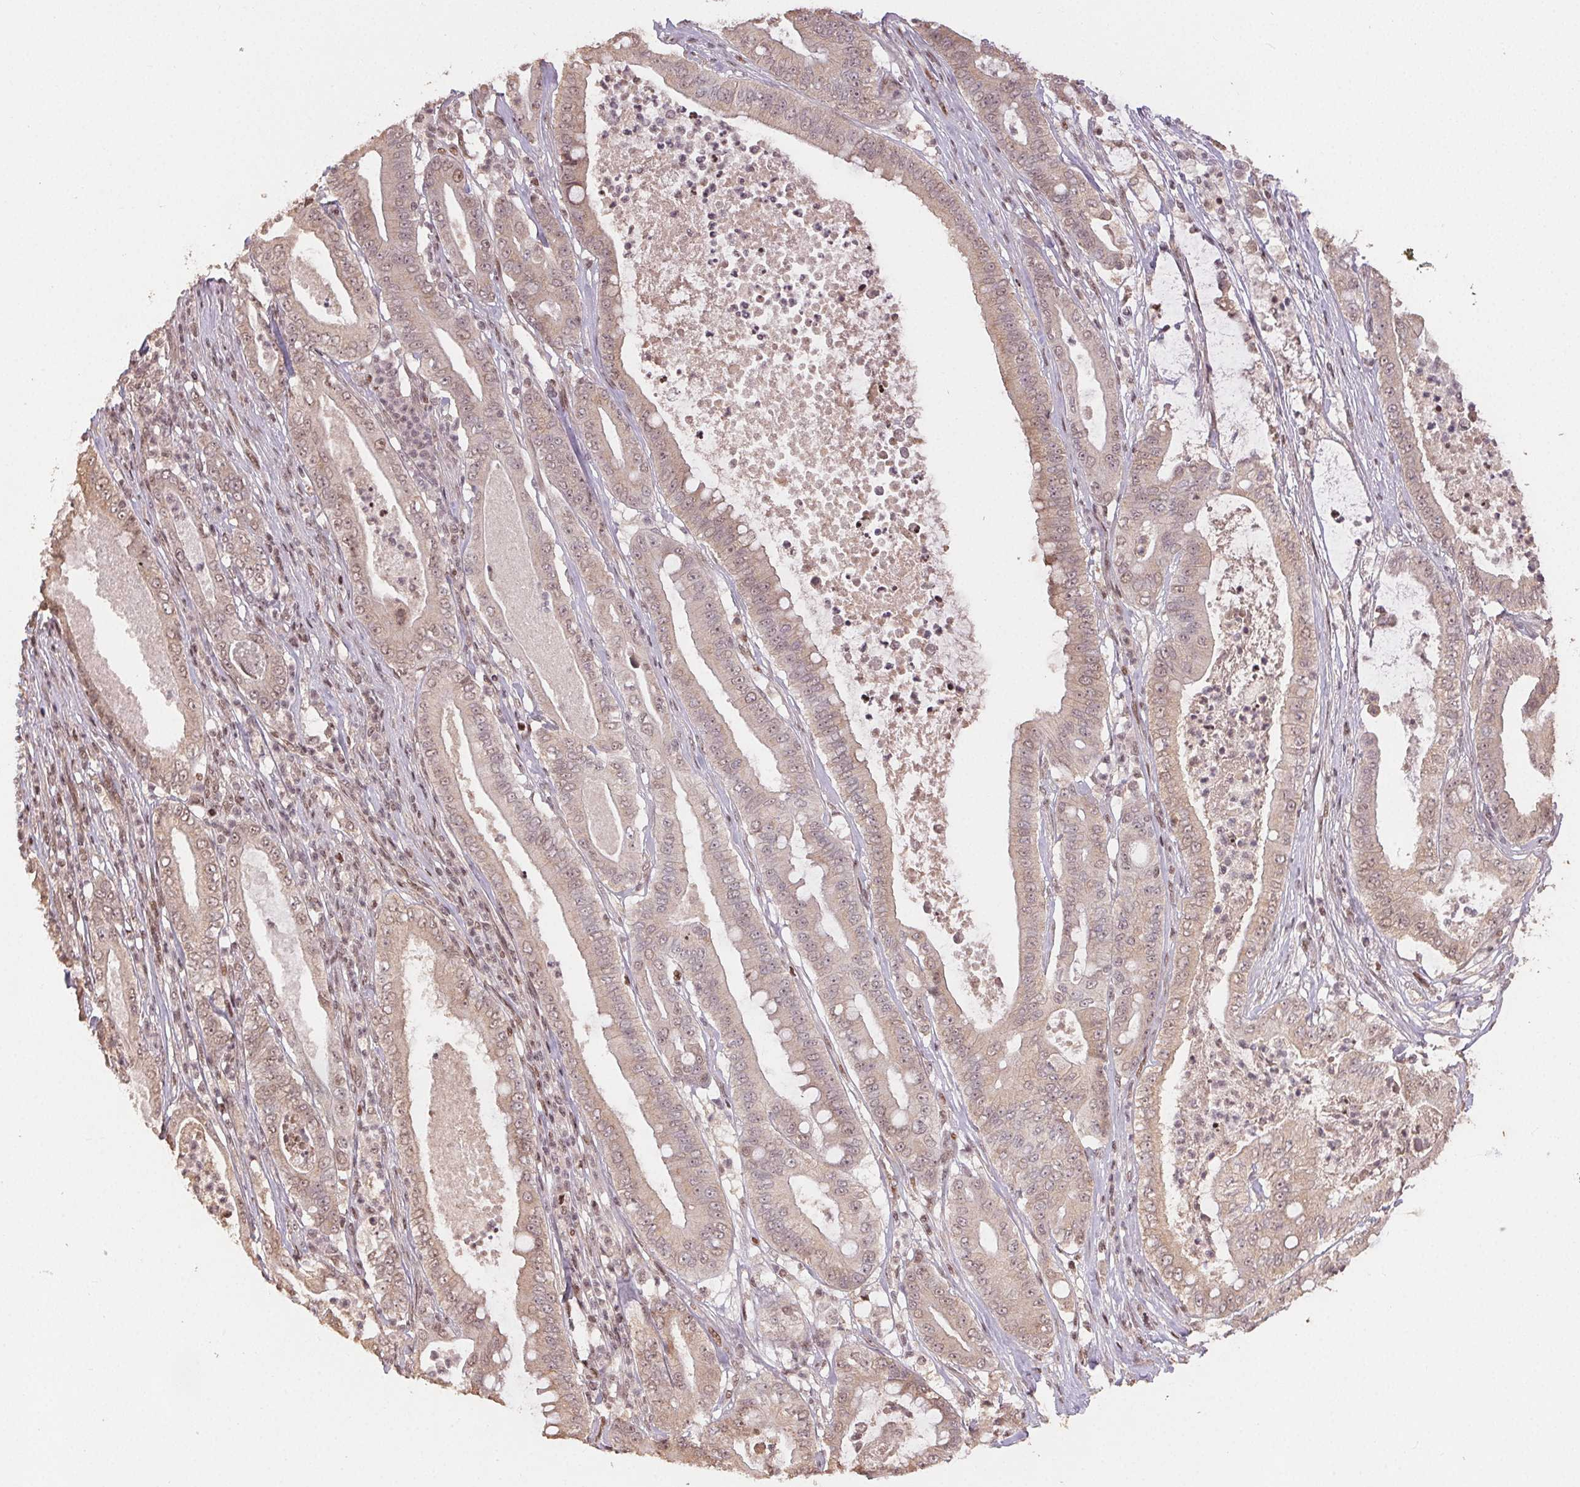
{"staining": {"intensity": "weak", "quantity": ">75%", "location": "cytoplasmic/membranous"}, "tissue": "pancreatic cancer", "cell_type": "Tumor cells", "image_type": "cancer", "snomed": [{"axis": "morphology", "description": "Adenocarcinoma, NOS"}, {"axis": "topography", "description": "Pancreas"}], "caption": "Protein analysis of pancreatic cancer (adenocarcinoma) tissue shows weak cytoplasmic/membranous positivity in approximately >75% of tumor cells.", "gene": "MAPKAPK2", "patient": {"sex": "male", "age": 71}}